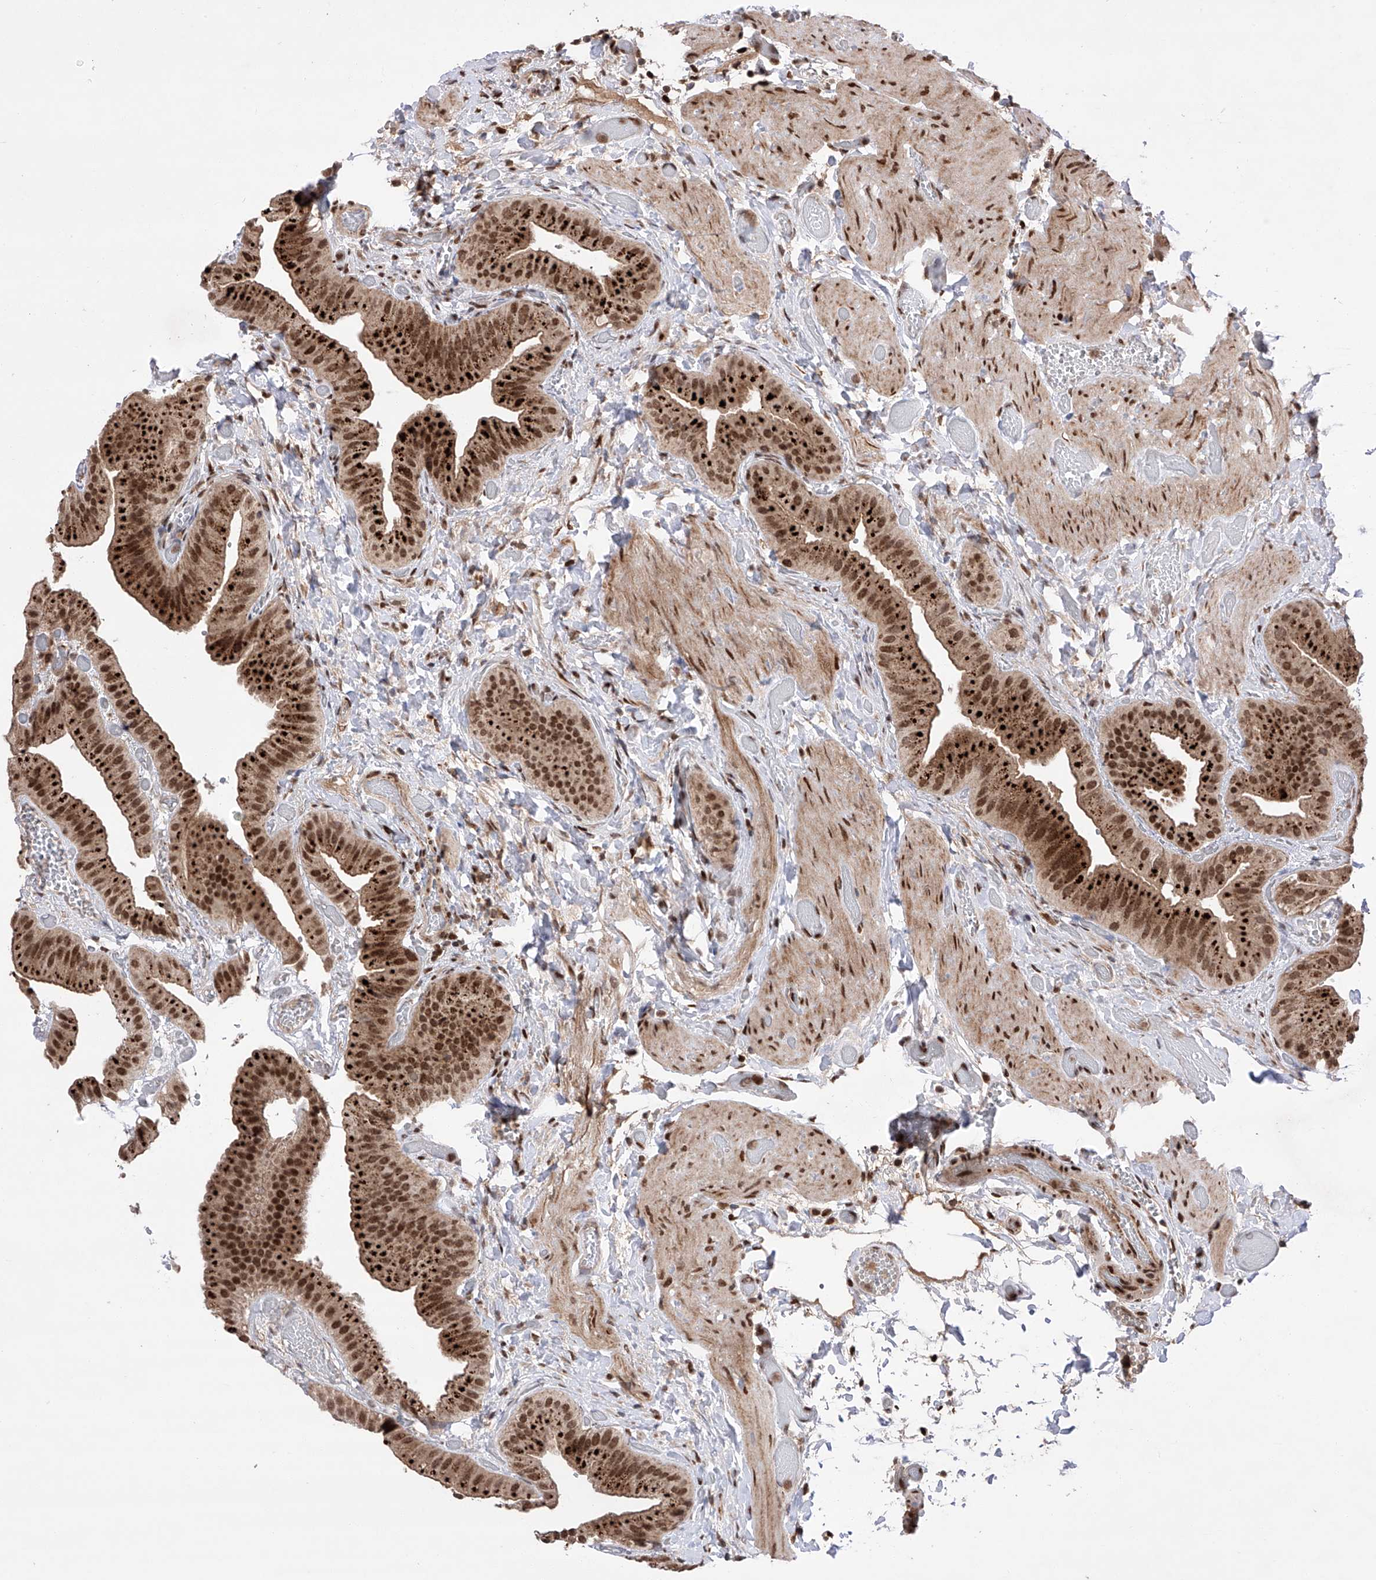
{"staining": {"intensity": "strong", "quantity": ">75%", "location": "cytoplasmic/membranous,nuclear"}, "tissue": "gallbladder", "cell_type": "Glandular cells", "image_type": "normal", "snomed": [{"axis": "morphology", "description": "Normal tissue, NOS"}, {"axis": "topography", "description": "Gallbladder"}], "caption": "An image showing strong cytoplasmic/membranous,nuclear staining in approximately >75% of glandular cells in normal gallbladder, as visualized by brown immunohistochemical staining.", "gene": "ZNF280D", "patient": {"sex": "female", "age": 64}}